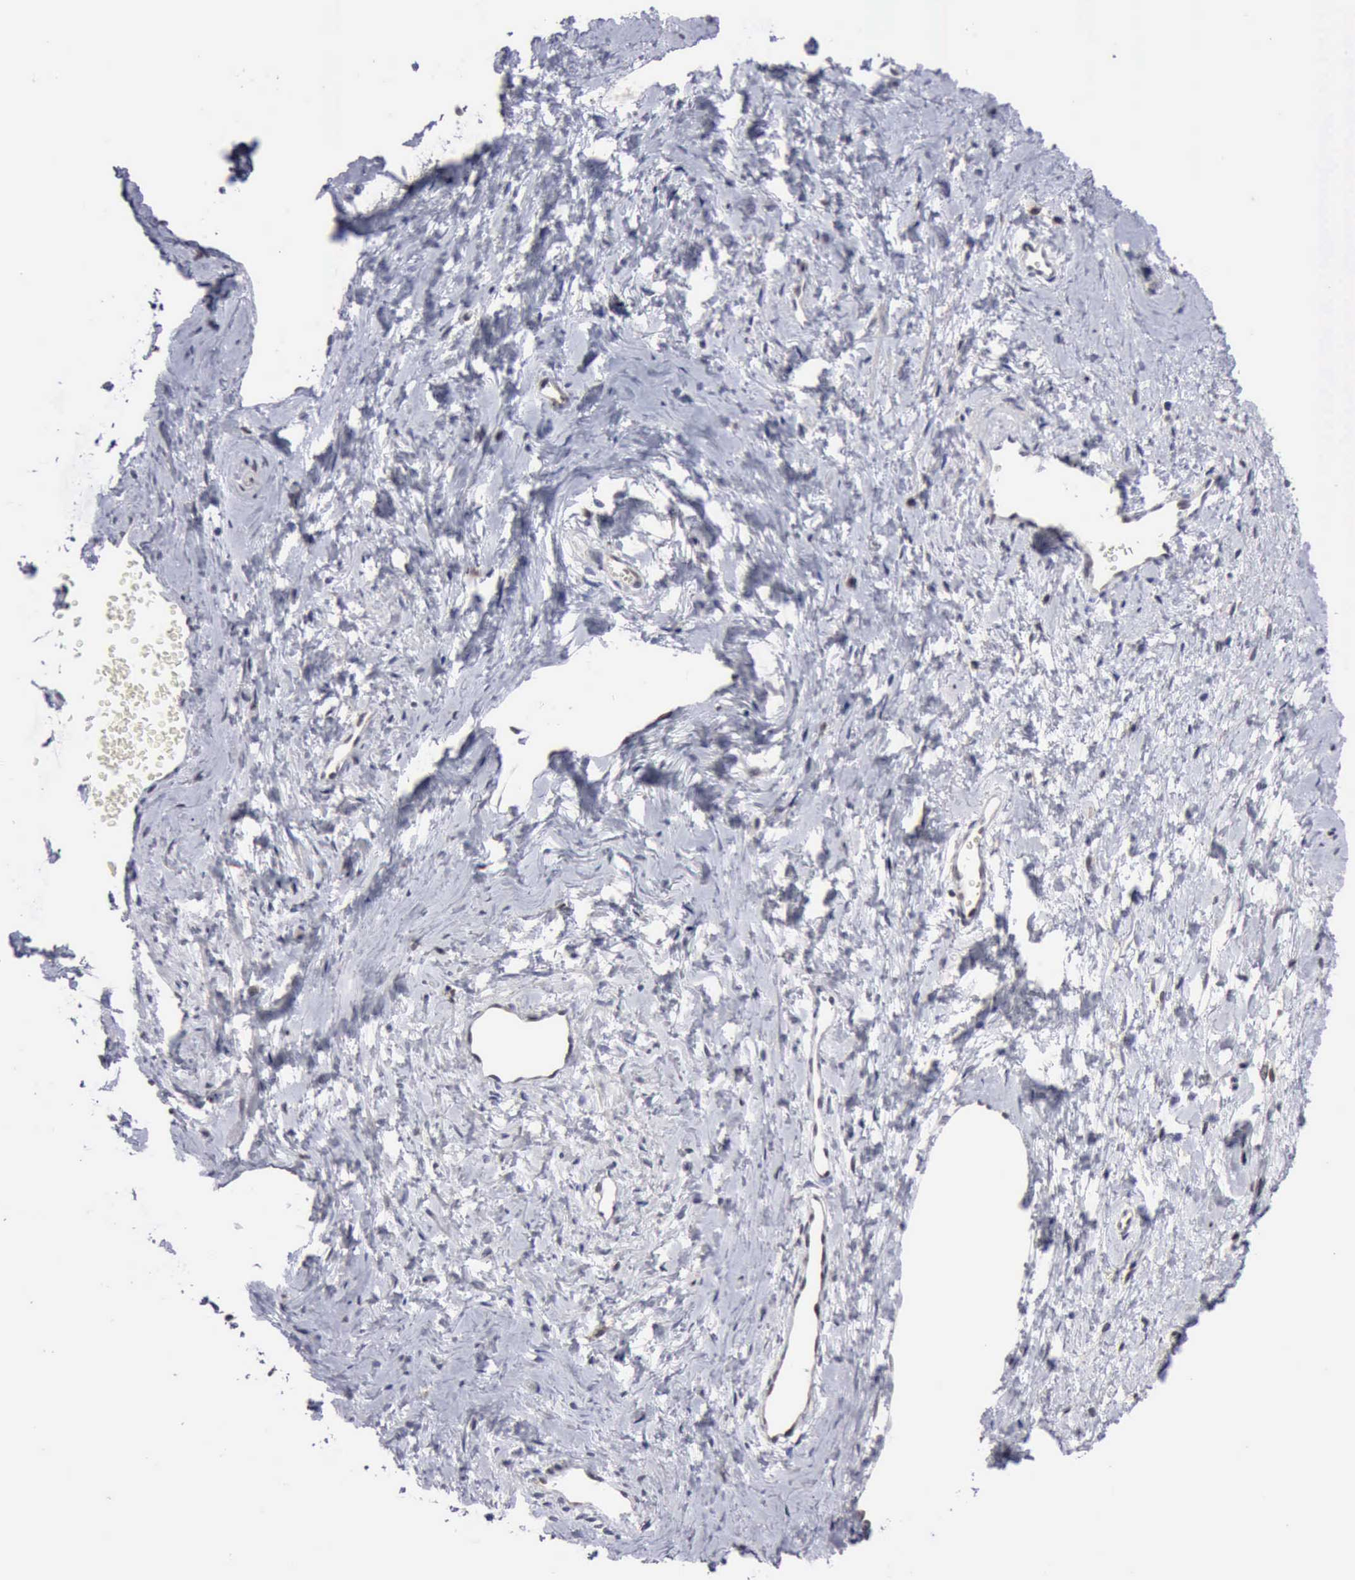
{"staining": {"intensity": "moderate", "quantity": "25%-75%", "location": "nuclear"}, "tissue": "cervix", "cell_type": "Glandular cells", "image_type": "normal", "snomed": [{"axis": "morphology", "description": "Normal tissue, NOS"}, {"axis": "topography", "description": "Cervix"}], "caption": "Immunohistochemistry (IHC) histopathology image of normal cervix: cervix stained using immunohistochemistry (IHC) reveals medium levels of moderate protein expression localized specifically in the nuclear of glandular cells, appearing as a nuclear brown color.", "gene": "PTGR2", "patient": {"sex": "female", "age": 40}}